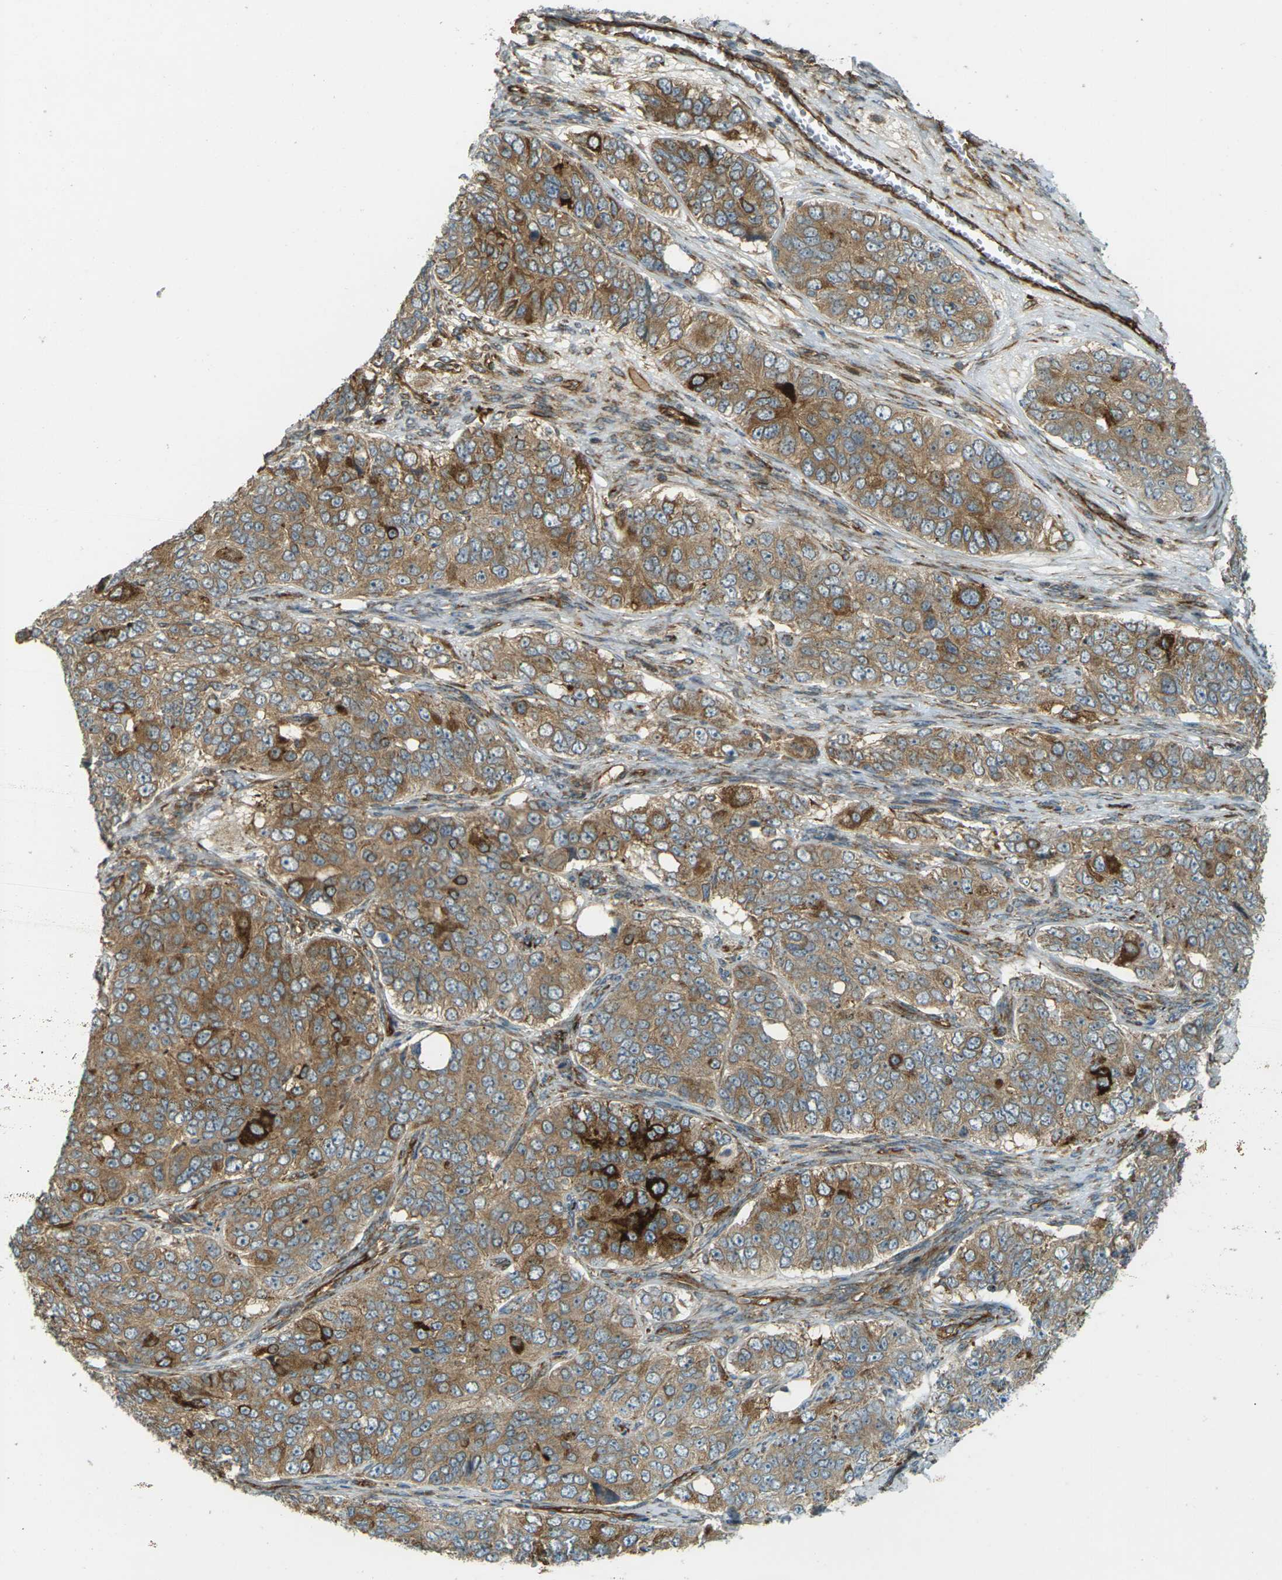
{"staining": {"intensity": "moderate", "quantity": ">75%", "location": "cytoplasmic/membranous"}, "tissue": "ovarian cancer", "cell_type": "Tumor cells", "image_type": "cancer", "snomed": [{"axis": "morphology", "description": "Carcinoma, endometroid"}, {"axis": "topography", "description": "Ovary"}], "caption": "This is an image of immunohistochemistry (IHC) staining of ovarian endometroid carcinoma, which shows moderate staining in the cytoplasmic/membranous of tumor cells.", "gene": "S1PR1", "patient": {"sex": "female", "age": 51}}